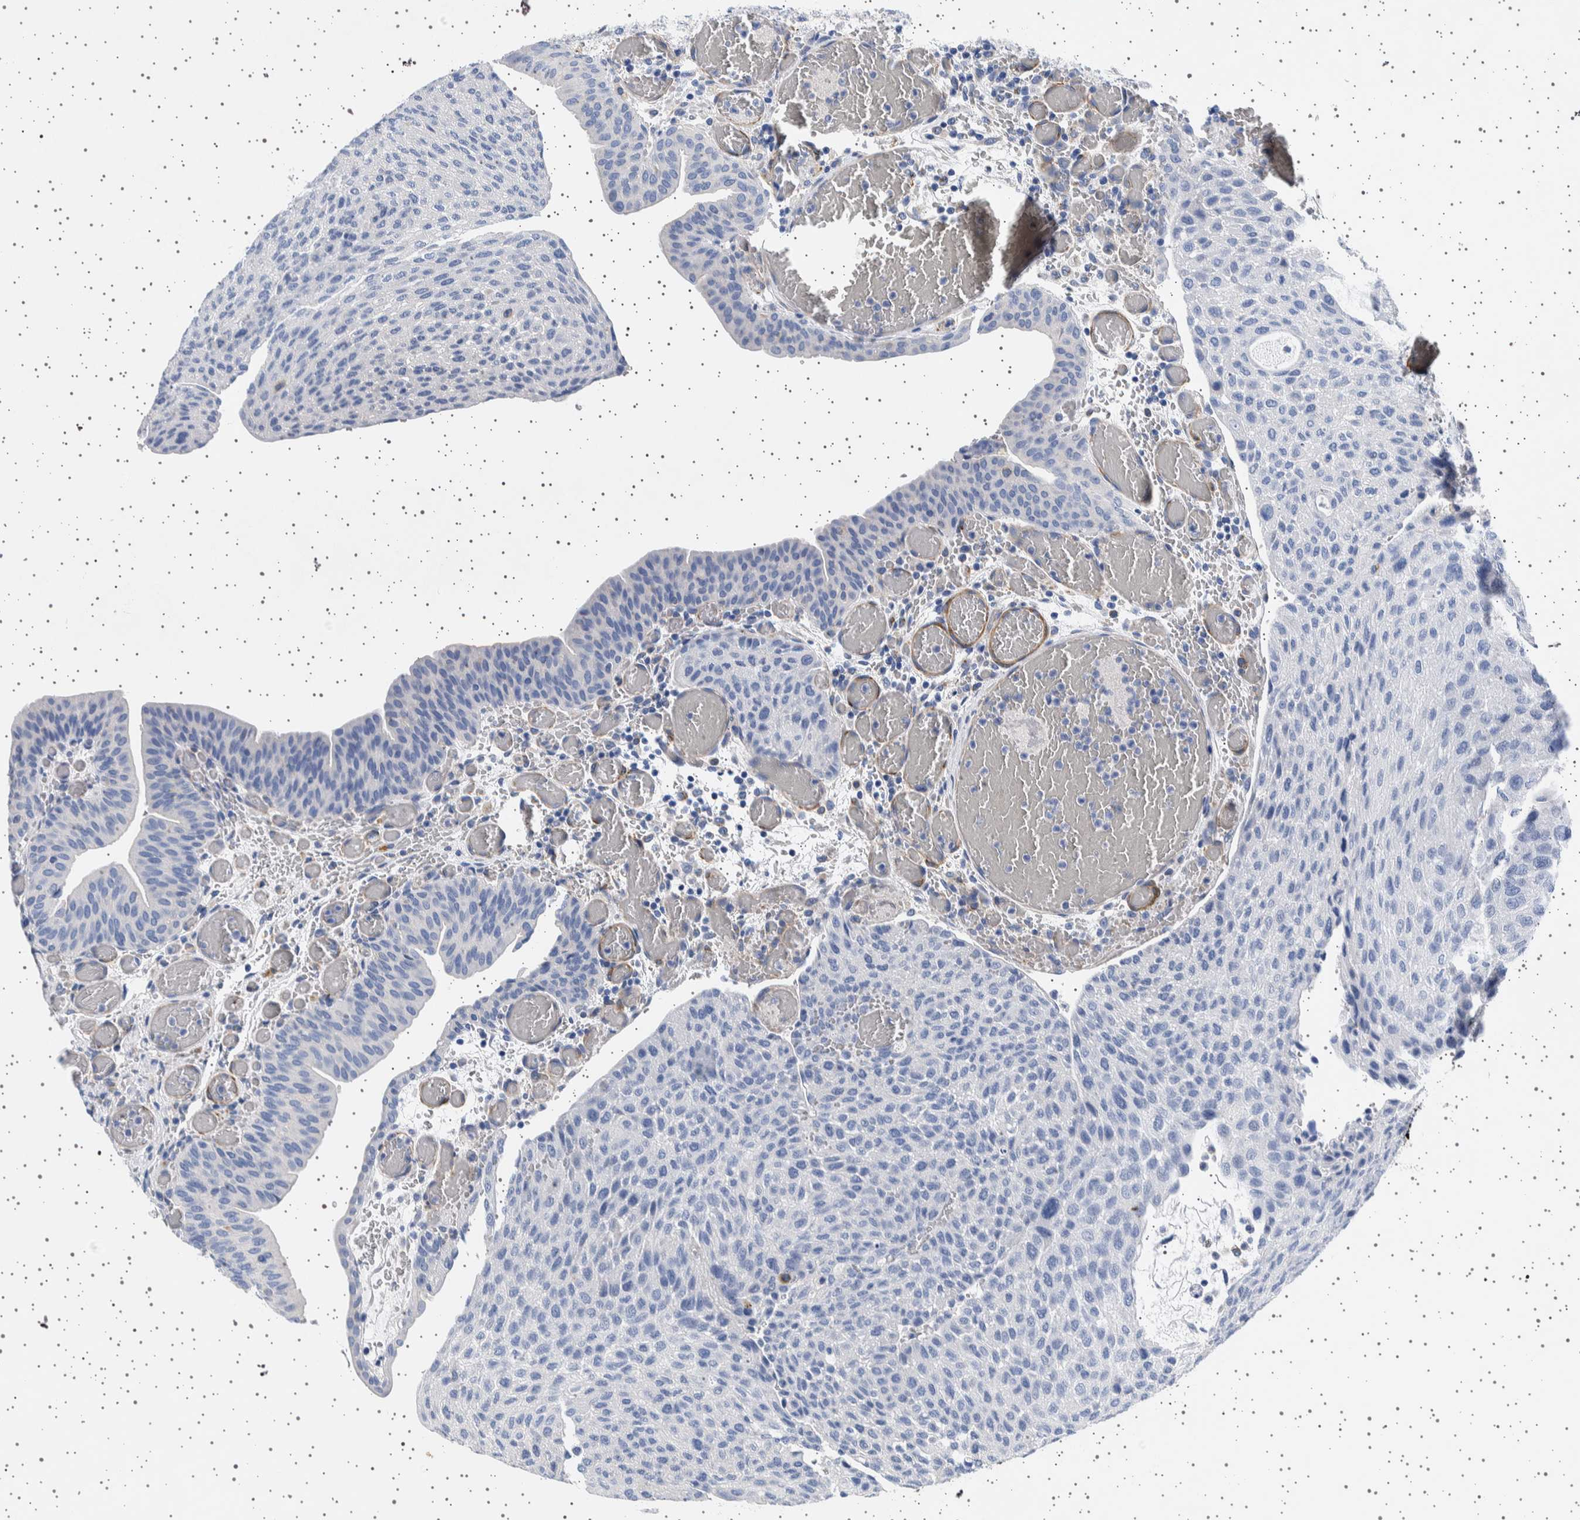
{"staining": {"intensity": "negative", "quantity": "none", "location": "none"}, "tissue": "urothelial cancer", "cell_type": "Tumor cells", "image_type": "cancer", "snomed": [{"axis": "morphology", "description": "Urothelial carcinoma, Low grade"}, {"axis": "morphology", "description": "Urothelial carcinoma, High grade"}, {"axis": "topography", "description": "Urinary bladder"}], "caption": "A micrograph of human urothelial cancer is negative for staining in tumor cells.", "gene": "SEPTIN4", "patient": {"sex": "male", "age": 35}}